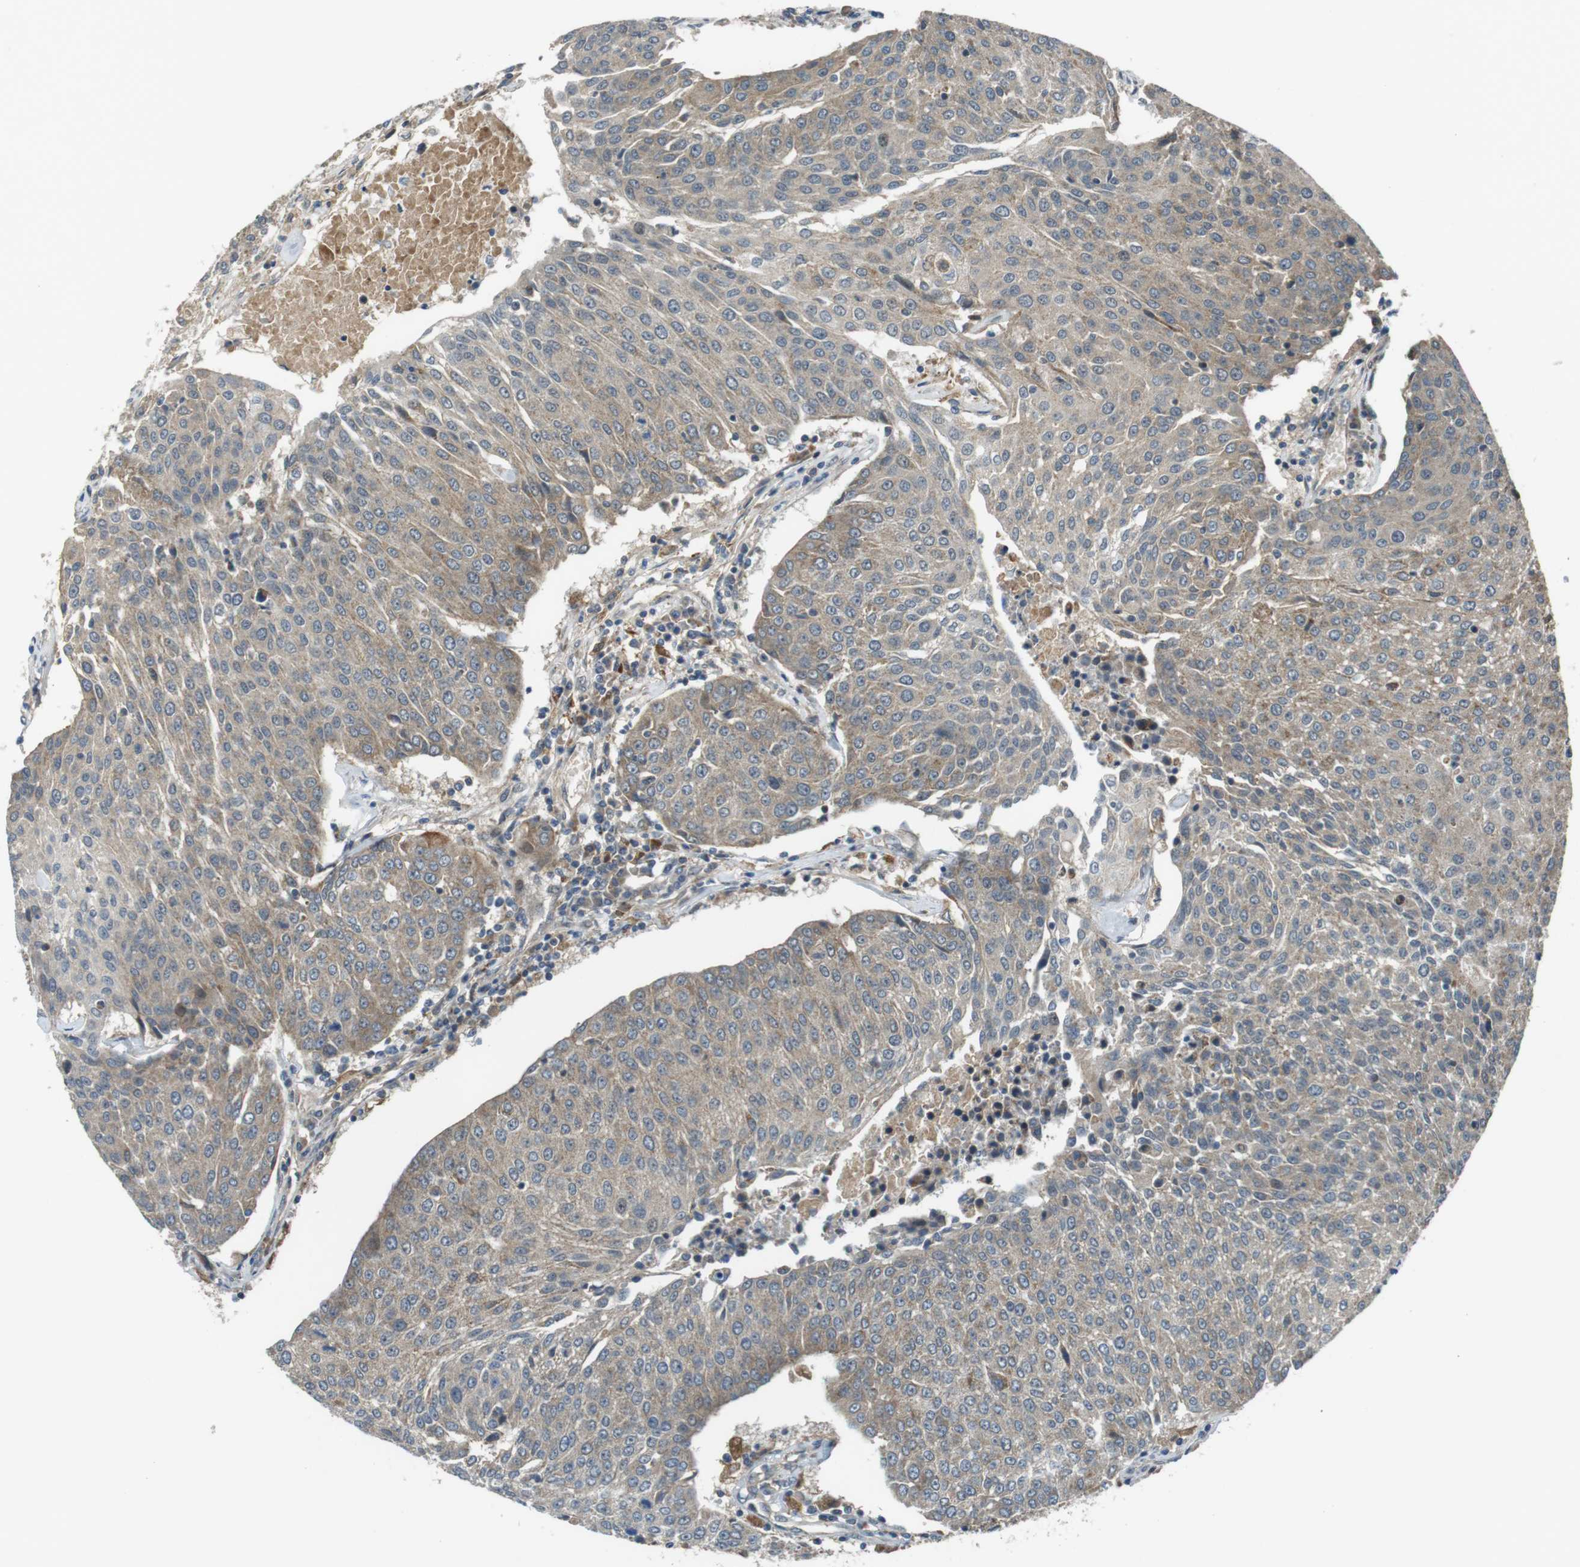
{"staining": {"intensity": "weak", "quantity": "25%-75%", "location": "cytoplasmic/membranous"}, "tissue": "urothelial cancer", "cell_type": "Tumor cells", "image_type": "cancer", "snomed": [{"axis": "morphology", "description": "Urothelial carcinoma, High grade"}, {"axis": "topography", "description": "Urinary bladder"}], "caption": "Urothelial carcinoma (high-grade) was stained to show a protein in brown. There is low levels of weak cytoplasmic/membranous staining in about 25%-75% of tumor cells.", "gene": "IFFO2", "patient": {"sex": "female", "age": 85}}